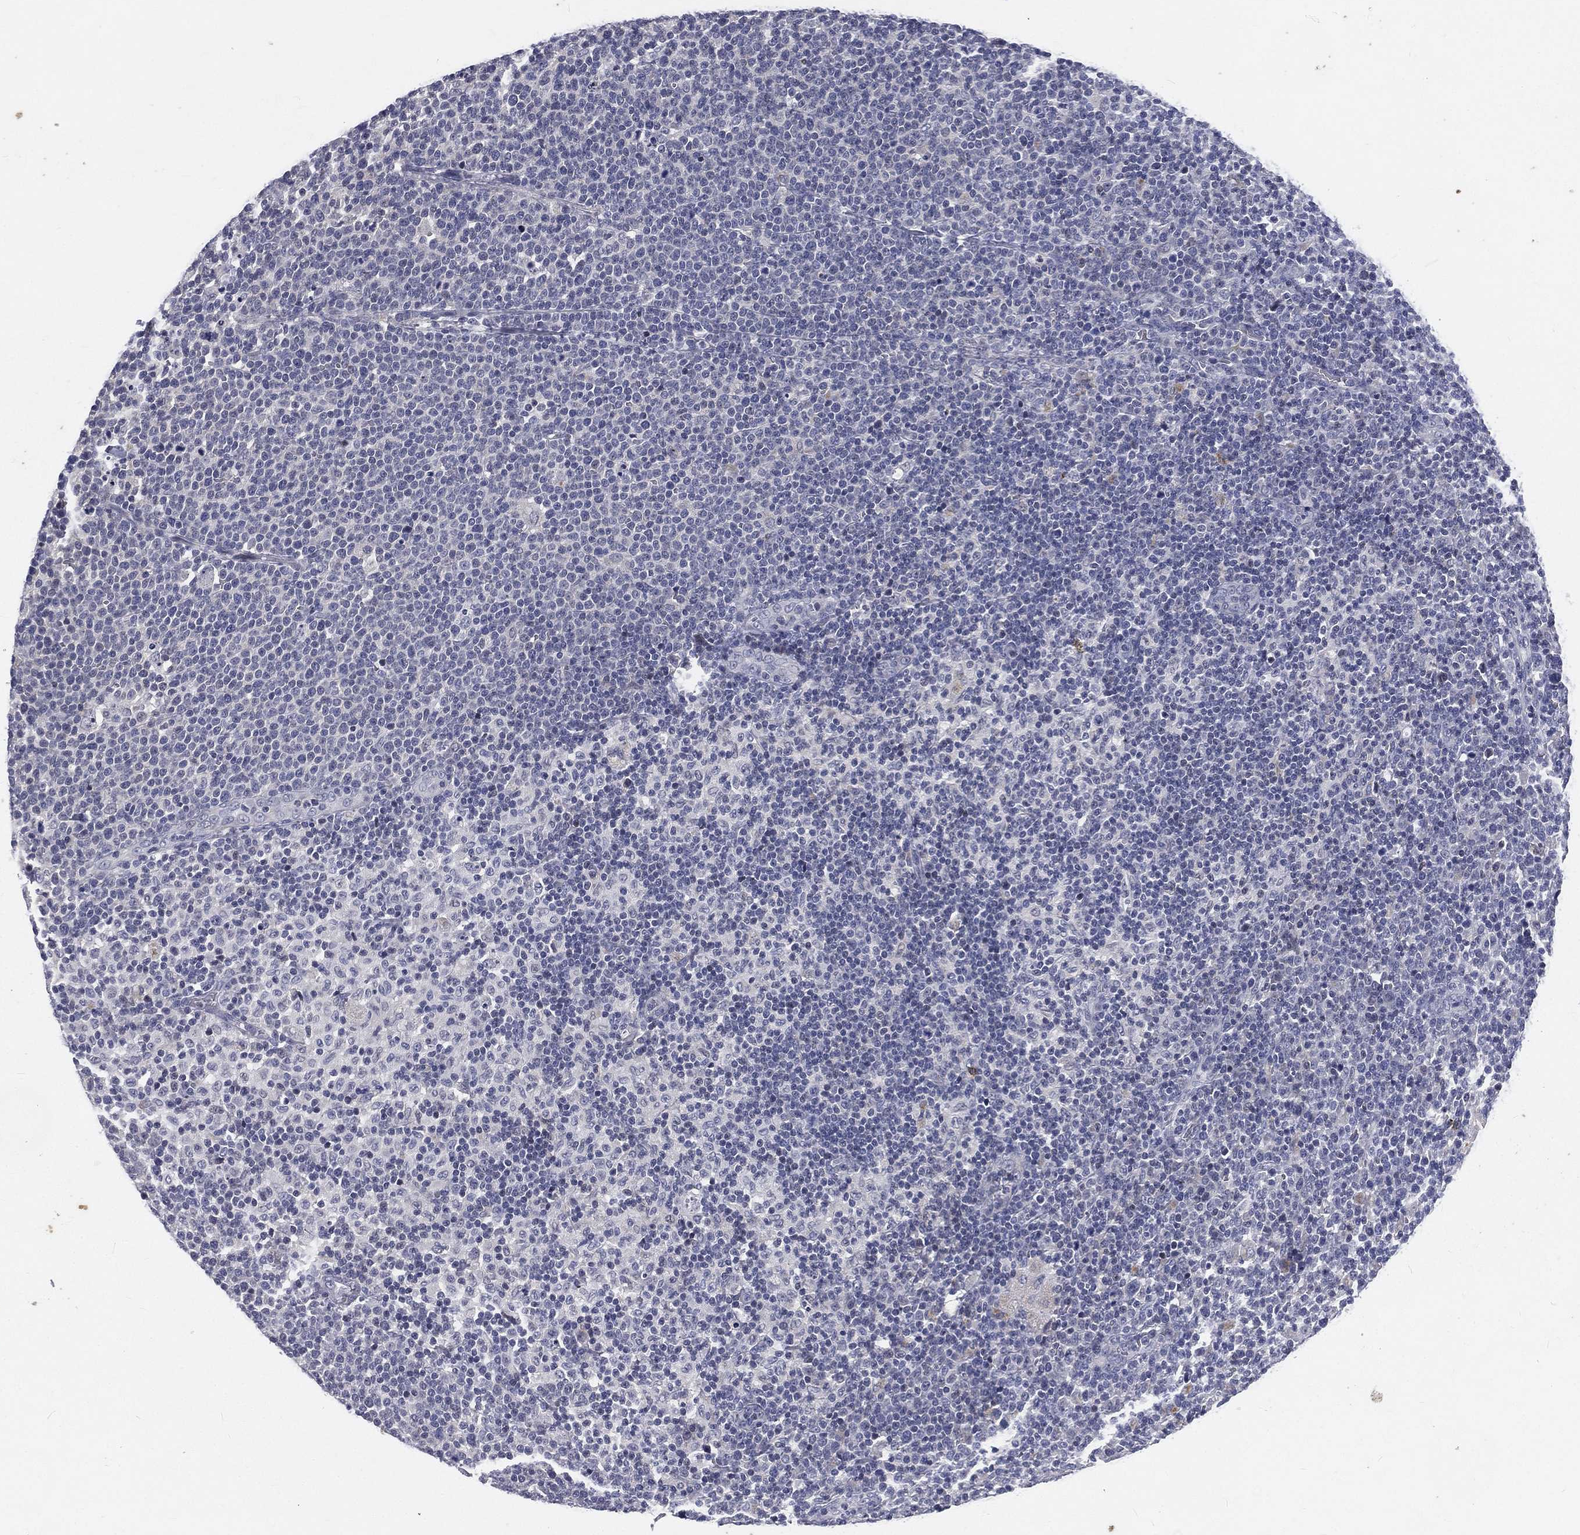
{"staining": {"intensity": "negative", "quantity": "none", "location": "none"}, "tissue": "lymphoma", "cell_type": "Tumor cells", "image_type": "cancer", "snomed": [{"axis": "morphology", "description": "Malignant lymphoma, non-Hodgkin's type, High grade"}, {"axis": "topography", "description": "Lymph node"}], "caption": "An immunohistochemistry image of lymphoma is shown. There is no staining in tumor cells of lymphoma.", "gene": "IFT27", "patient": {"sex": "male", "age": 61}}